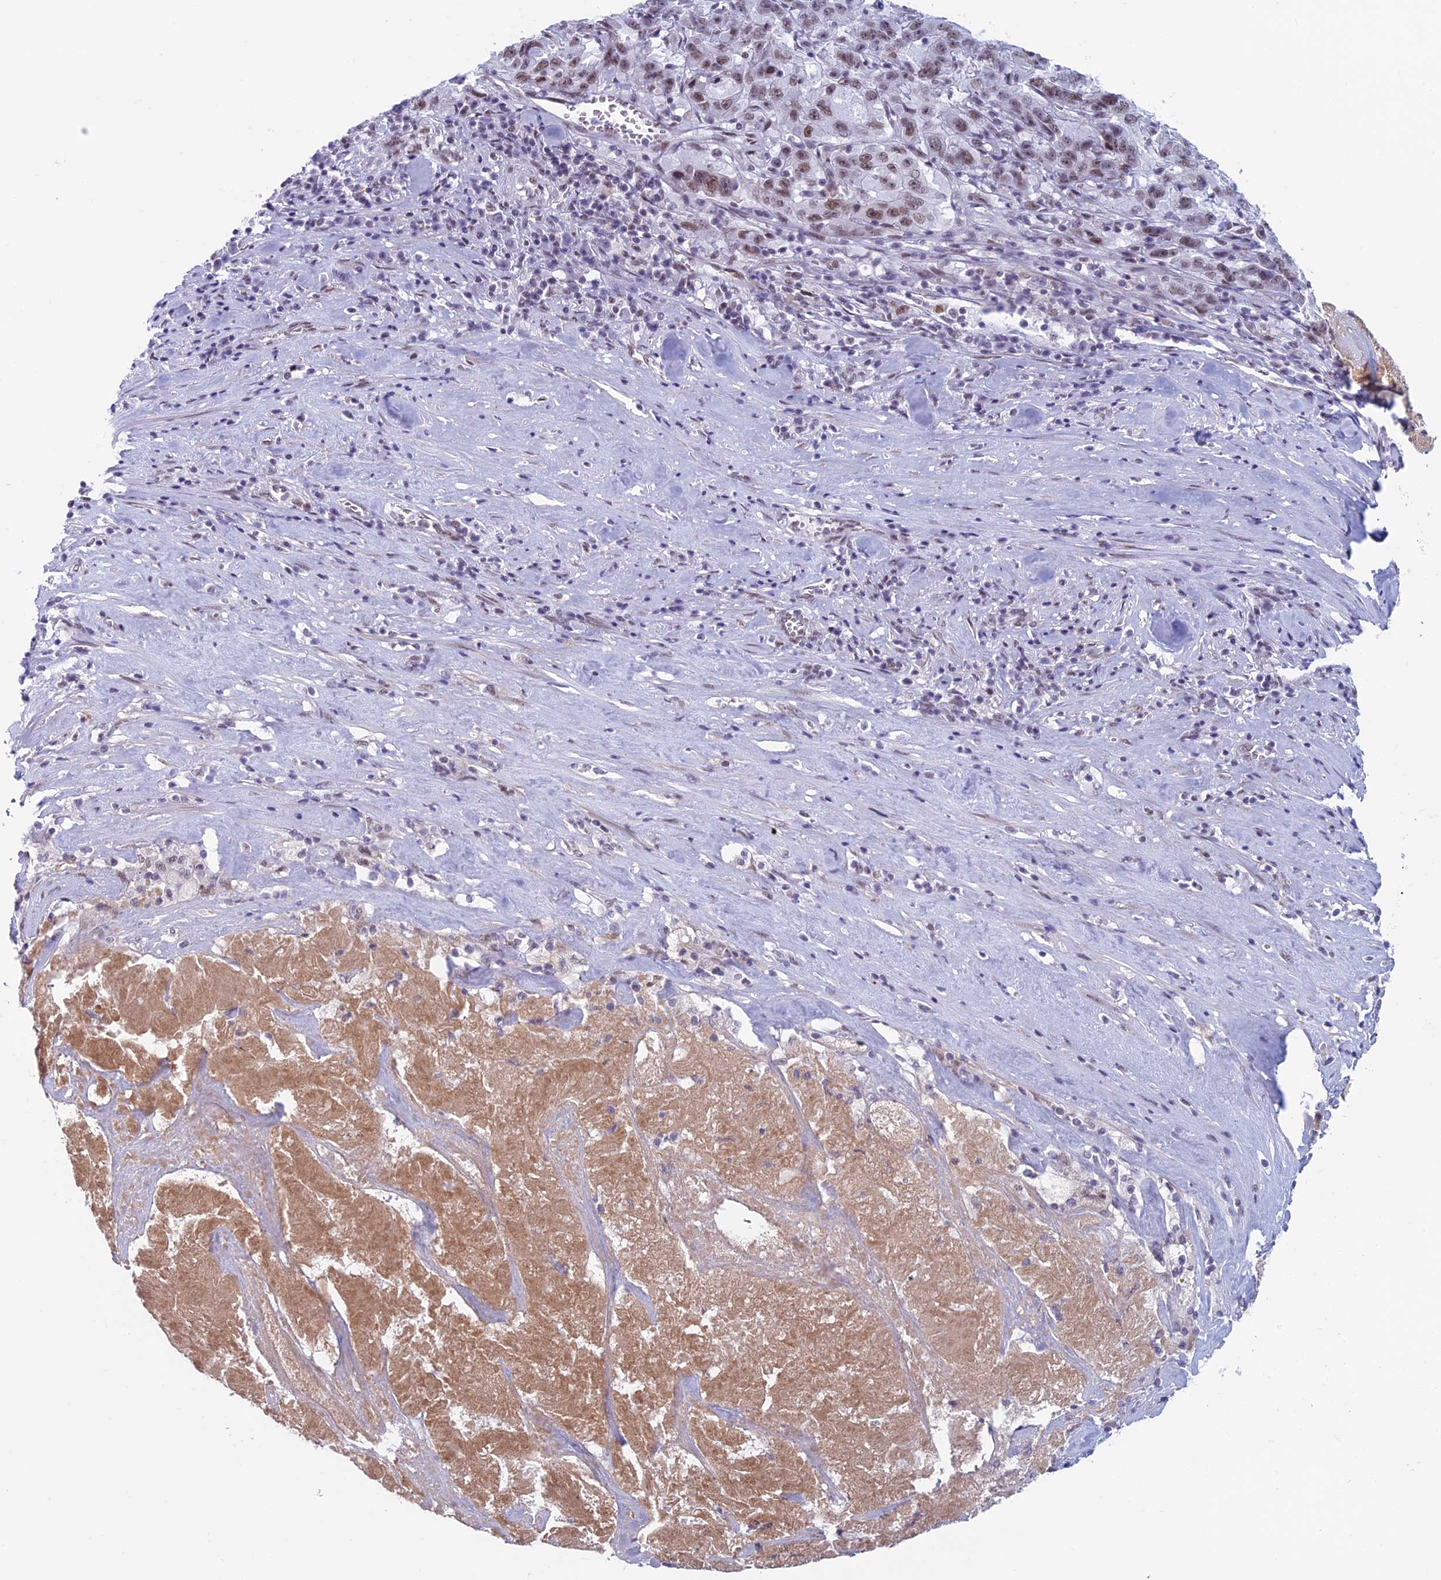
{"staining": {"intensity": "moderate", "quantity": ">75%", "location": "nuclear"}, "tissue": "pancreatic cancer", "cell_type": "Tumor cells", "image_type": "cancer", "snomed": [{"axis": "morphology", "description": "Adenocarcinoma, NOS"}, {"axis": "topography", "description": "Pancreas"}], "caption": "Pancreatic adenocarcinoma stained for a protein (brown) exhibits moderate nuclear positive positivity in approximately >75% of tumor cells.", "gene": "ASH2L", "patient": {"sex": "male", "age": 63}}